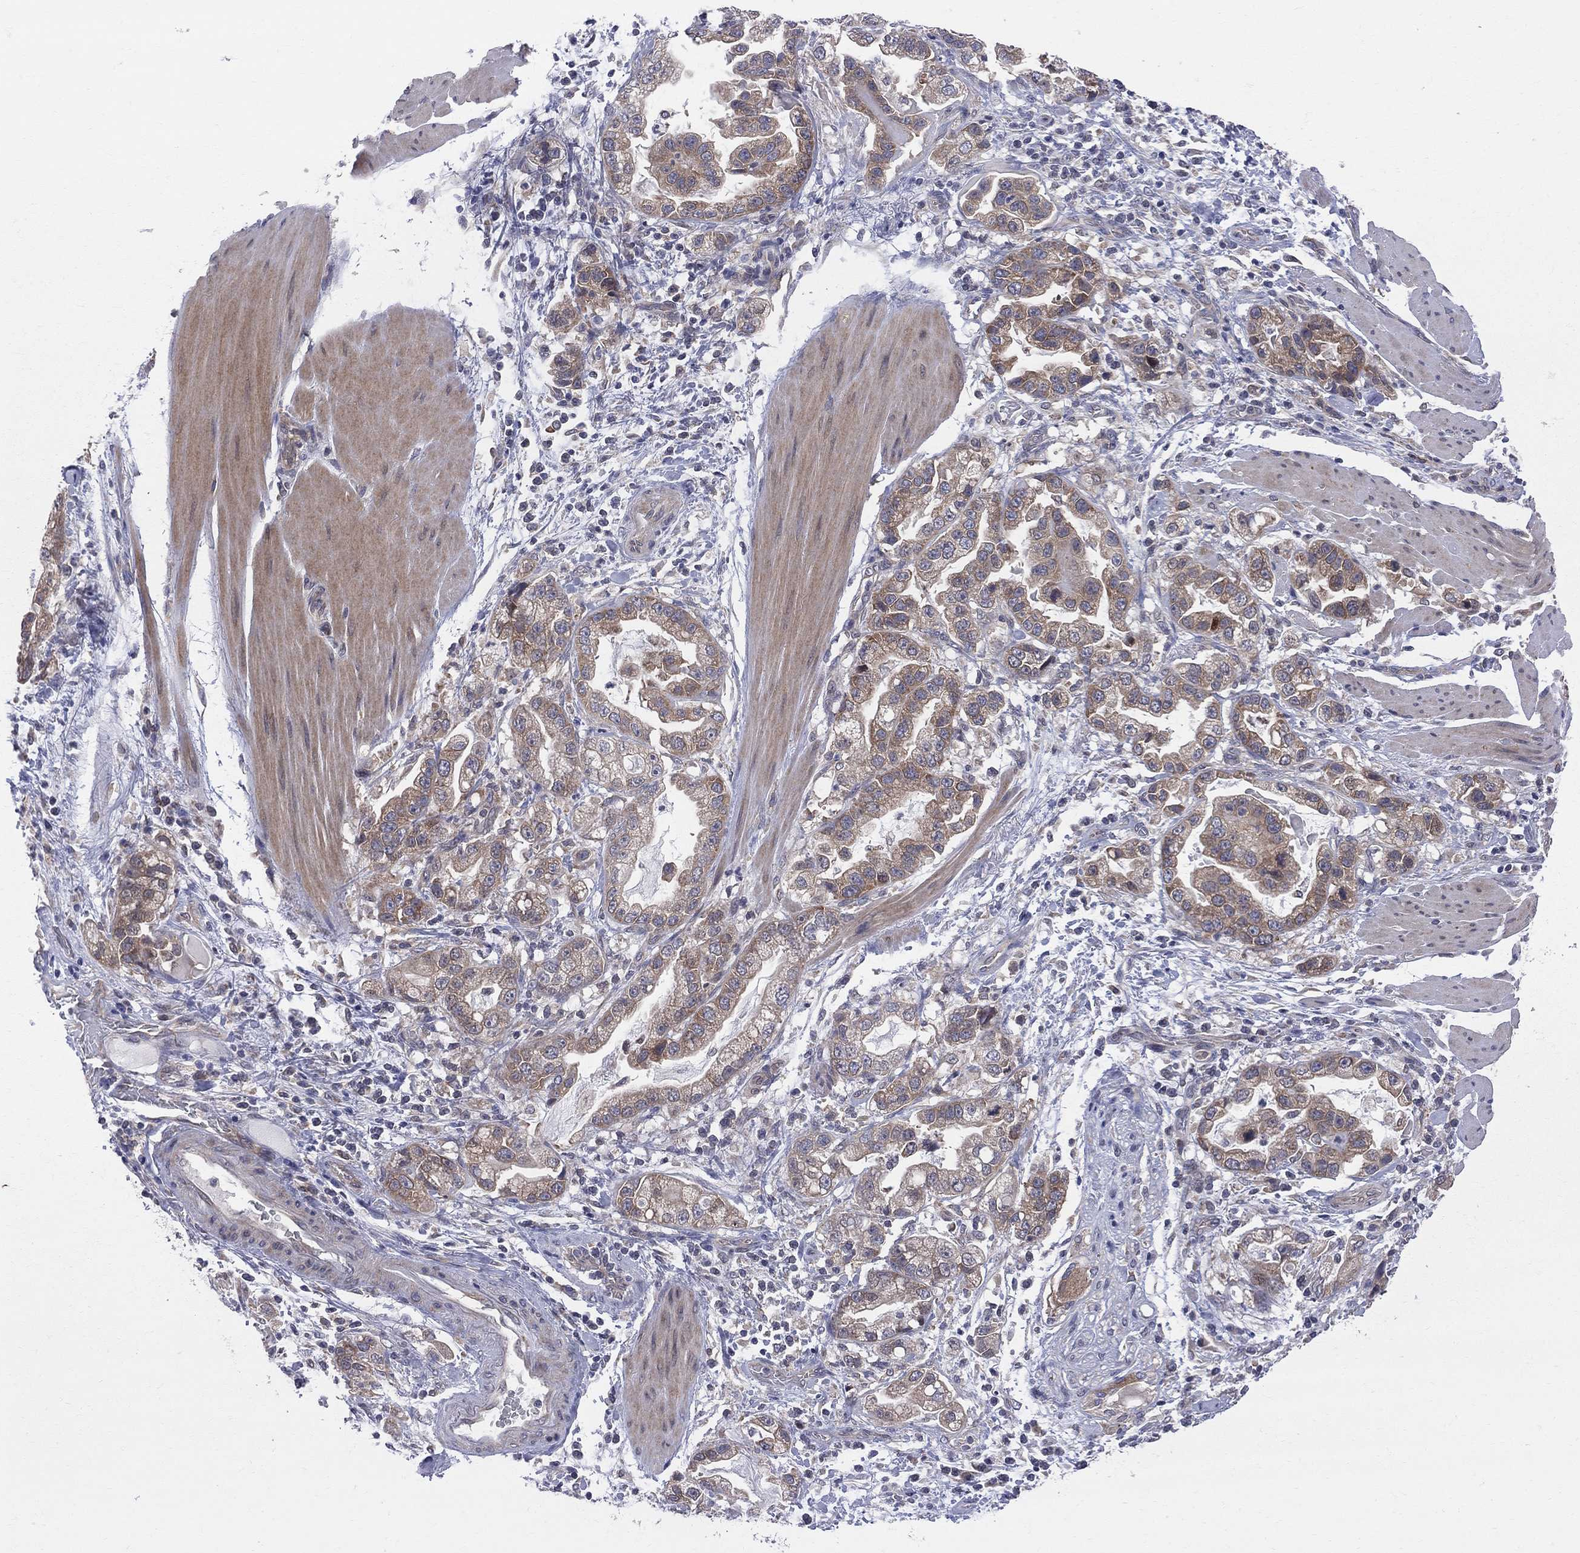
{"staining": {"intensity": "moderate", "quantity": ">75%", "location": "cytoplasmic/membranous"}, "tissue": "stomach cancer", "cell_type": "Tumor cells", "image_type": "cancer", "snomed": [{"axis": "morphology", "description": "Adenocarcinoma, NOS"}, {"axis": "topography", "description": "Stomach"}], "caption": "Immunohistochemistry (DAB) staining of human stomach cancer shows moderate cytoplasmic/membranous protein positivity in approximately >75% of tumor cells. The staining is performed using DAB (3,3'-diaminobenzidine) brown chromogen to label protein expression. The nuclei are counter-stained blue using hematoxylin.", "gene": "CNOT11", "patient": {"sex": "male", "age": 59}}